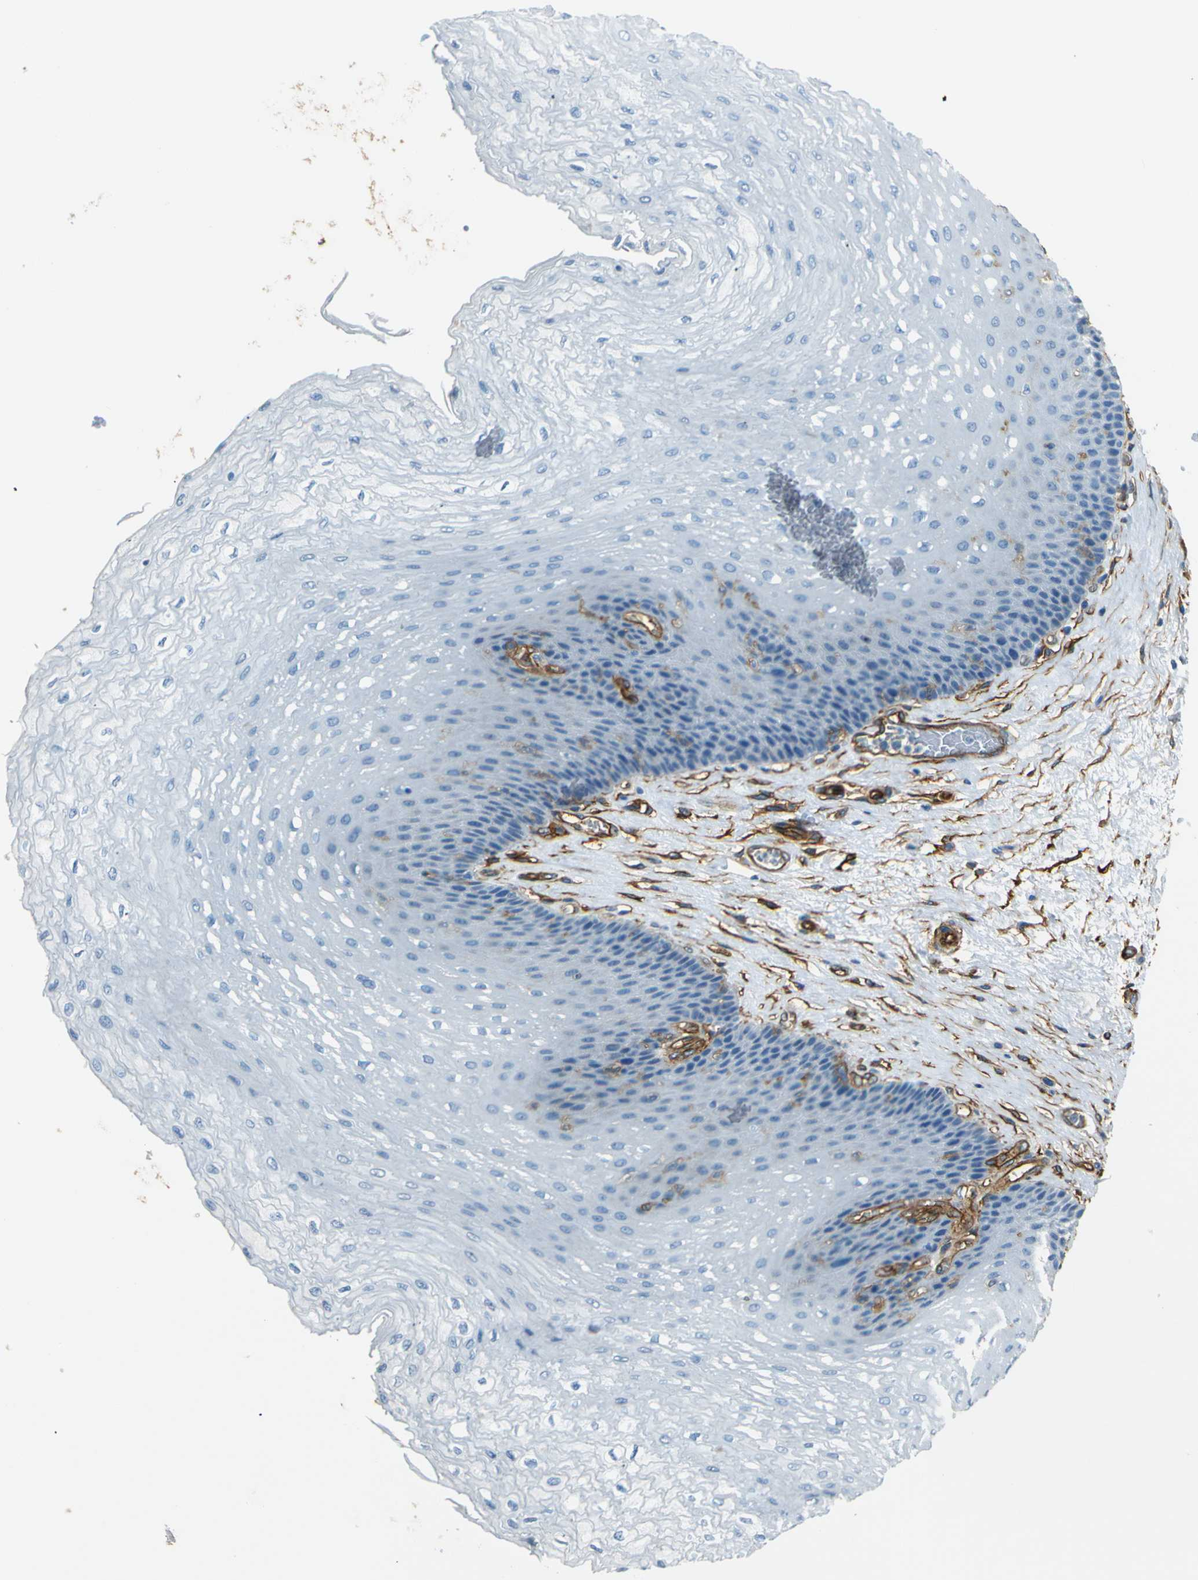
{"staining": {"intensity": "negative", "quantity": "none", "location": "none"}, "tissue": "esophagus", "cell_type": "Squamous epithelial cells", "image_type": "normal", "snomed": [{"axis": "morphology", "description": "Normal tissue, NOS"}, {"axis": "topography", "description": "Esophagus"}], "caption": "Human esophagus stained for a protein using IHC shows no positivity in squamous epithelial cells.", "gene": "ENTPD1", "patient": {"sex": "female", "age": 72}}